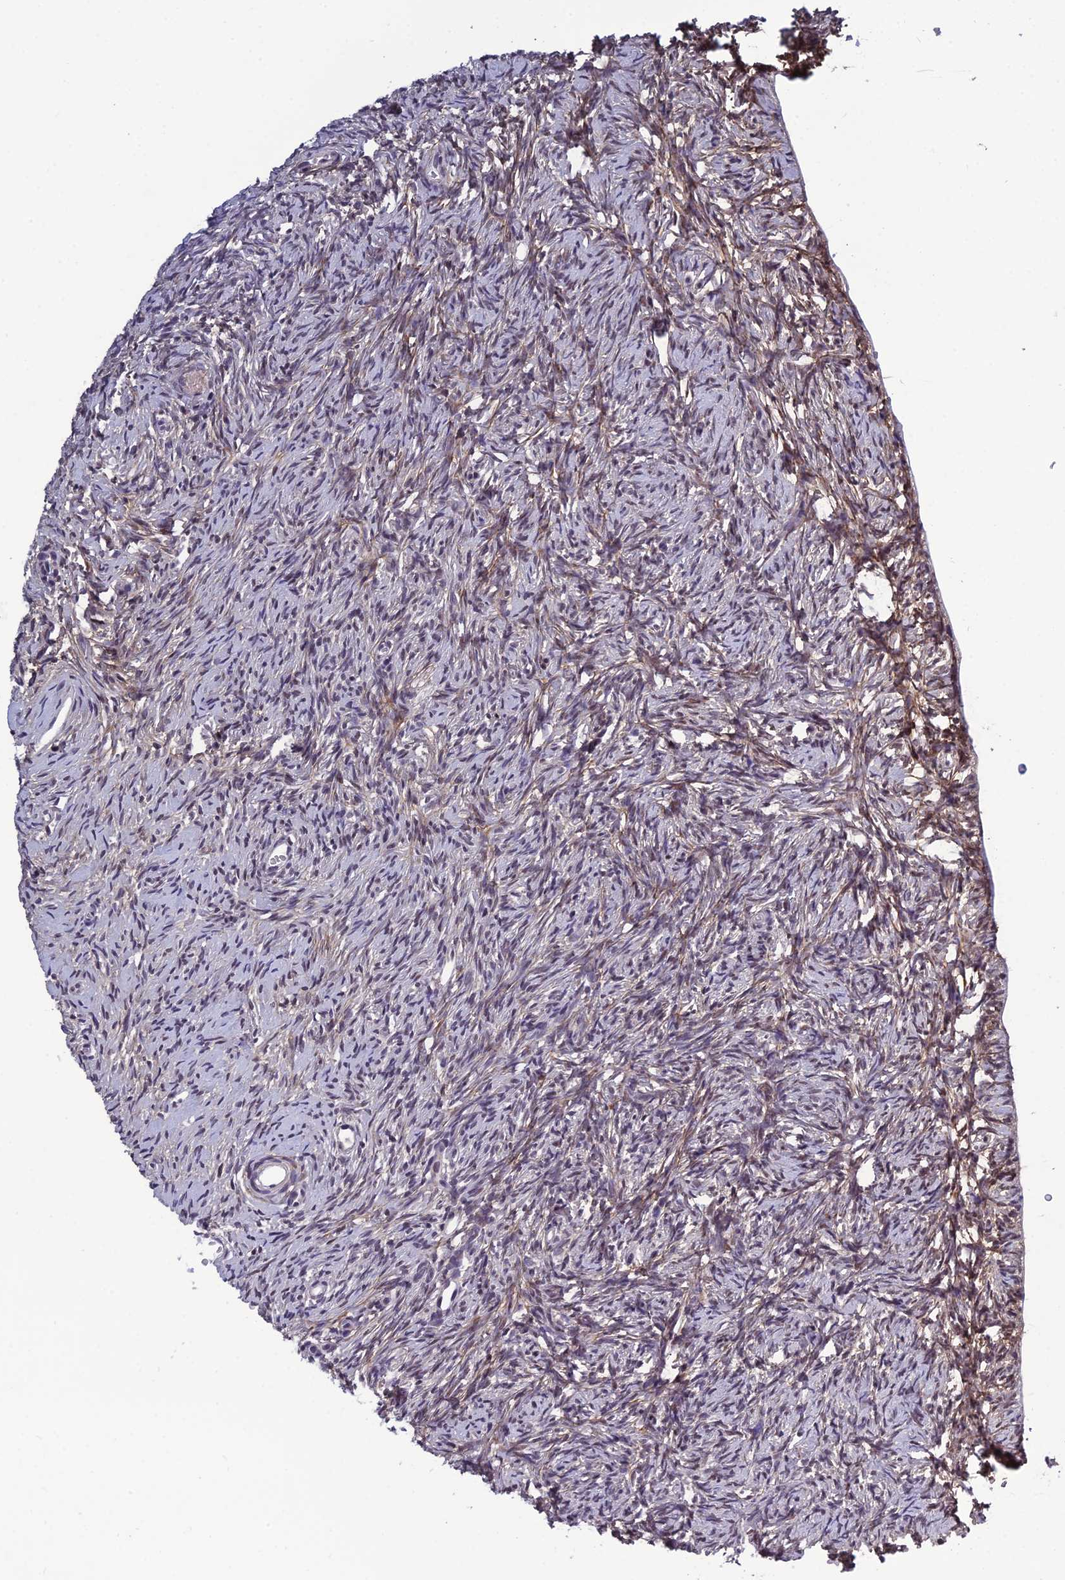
{"staining": {"intensity": "weak", "quantity": "25%-75%", "location": "cytoplasmic/membranous"}, "tissue": "ovary", "cell_type": "Follicle cells", "image_type": "normal", "snomed": [{"axis": "morphology", "description": "Normal tissue, NOS"}, {"axis": "topography", "description": "Ovary"}], "caption": "This micrograph exhibits normal ovary stained with immunohistochemistry to label a protein in brown. The cytoplasmic/membranous of follicle cells show weak positivity for the protein. Nuclei are counter-stained blue.", "gene": "RSRC1", "patient": {"sex": "female", "age": 51}}